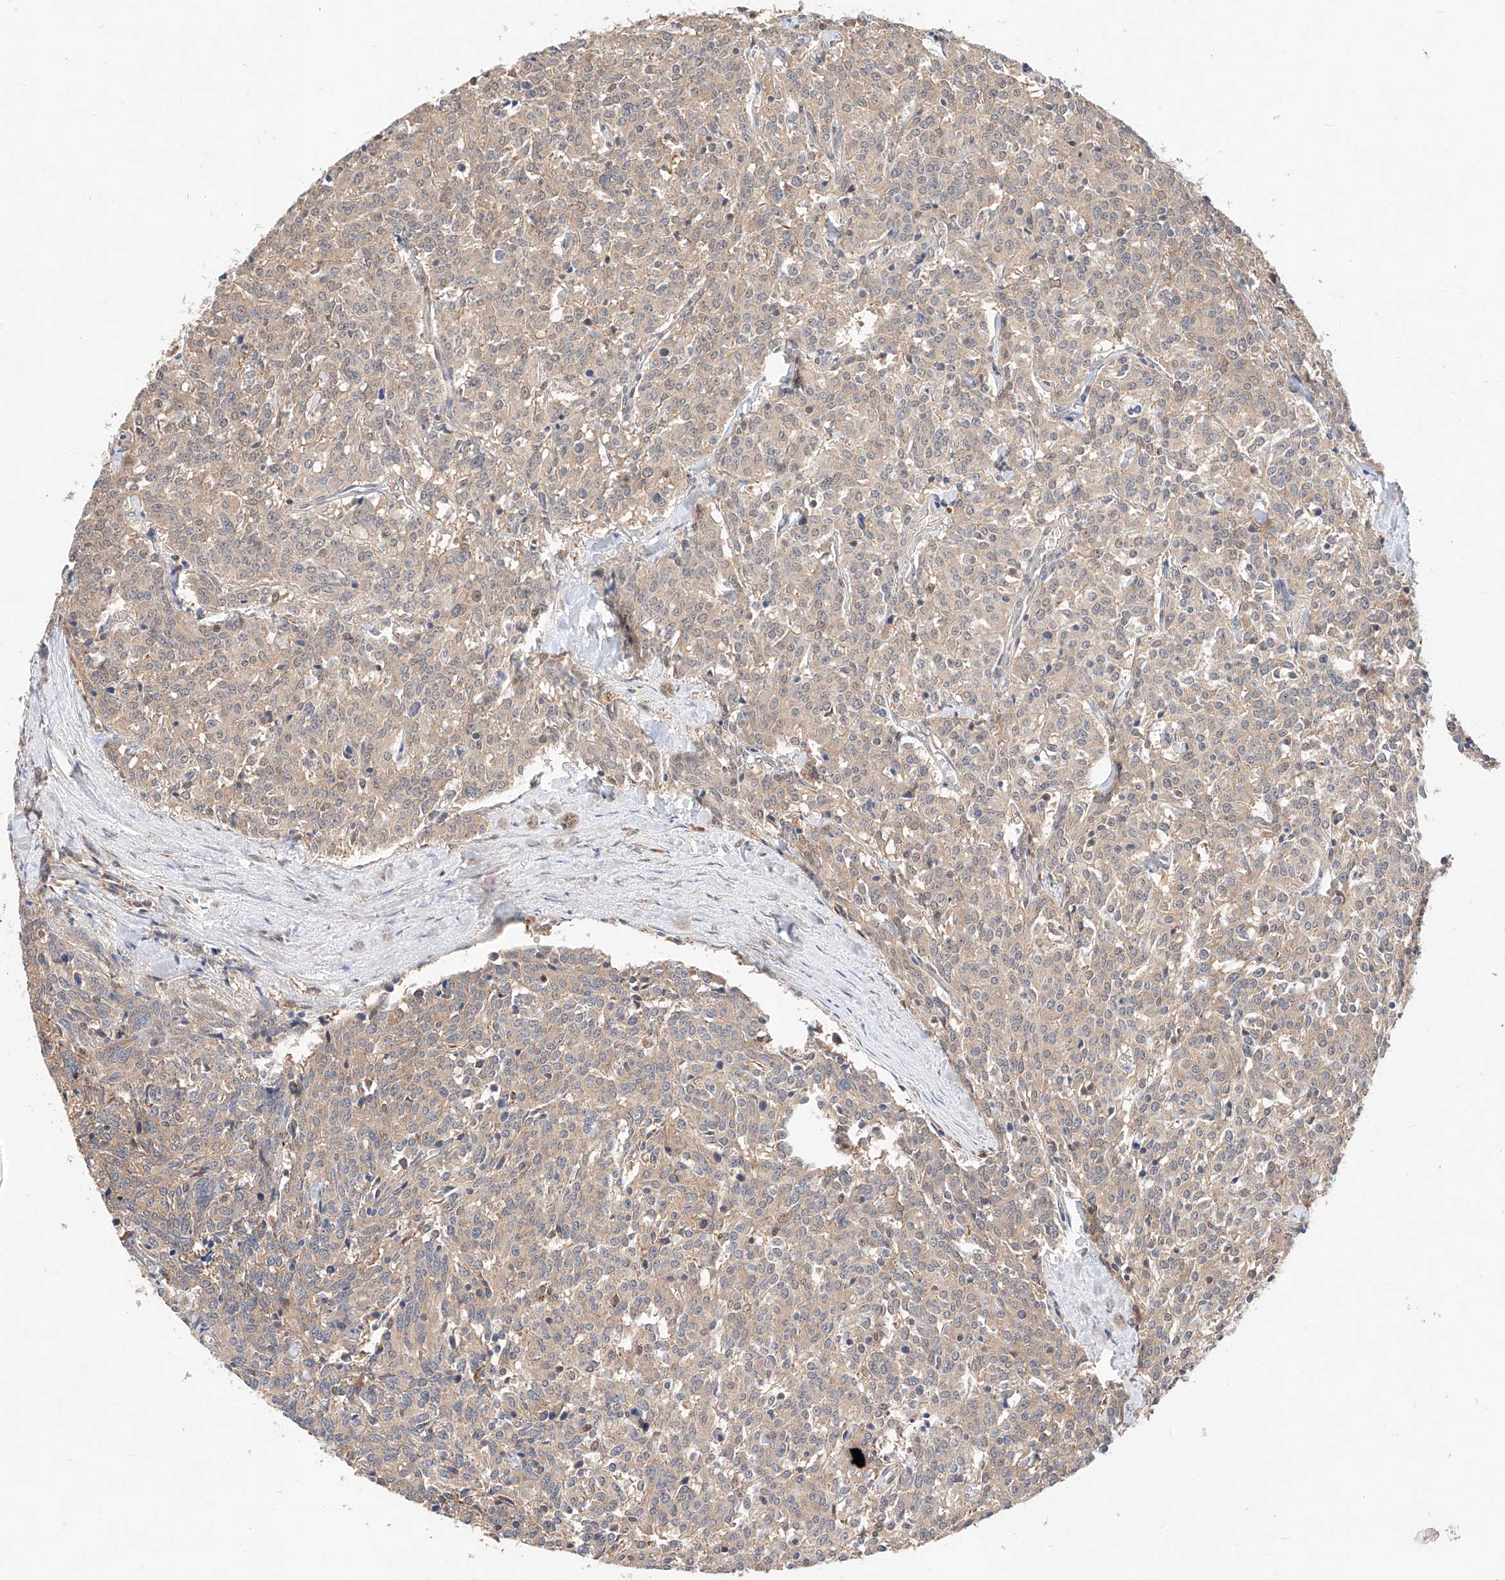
{"staining": {"intensity": "moderate", "quantity": "25%-75%", "location": "cytoplasmic/membranous,nuclear"}, "tissue": "carcinoid", "cell_type": "Tumor cells", "image_type": "cancer", "snomed": [{"axis": "morphology", "description": "Carcinoid, malignant, NOS"}, {"axis": "topography", "description": "Lung"}], "caption": "Brown immunohistochemical staining in human carcinoid (malignant) reveals moderate cytoplasmic/membranous and nuclear staining in approximately 25%-75% of tumor cells.", "gene": "ZSCAN4", "patient": {"sex": "female", "age": 46}}